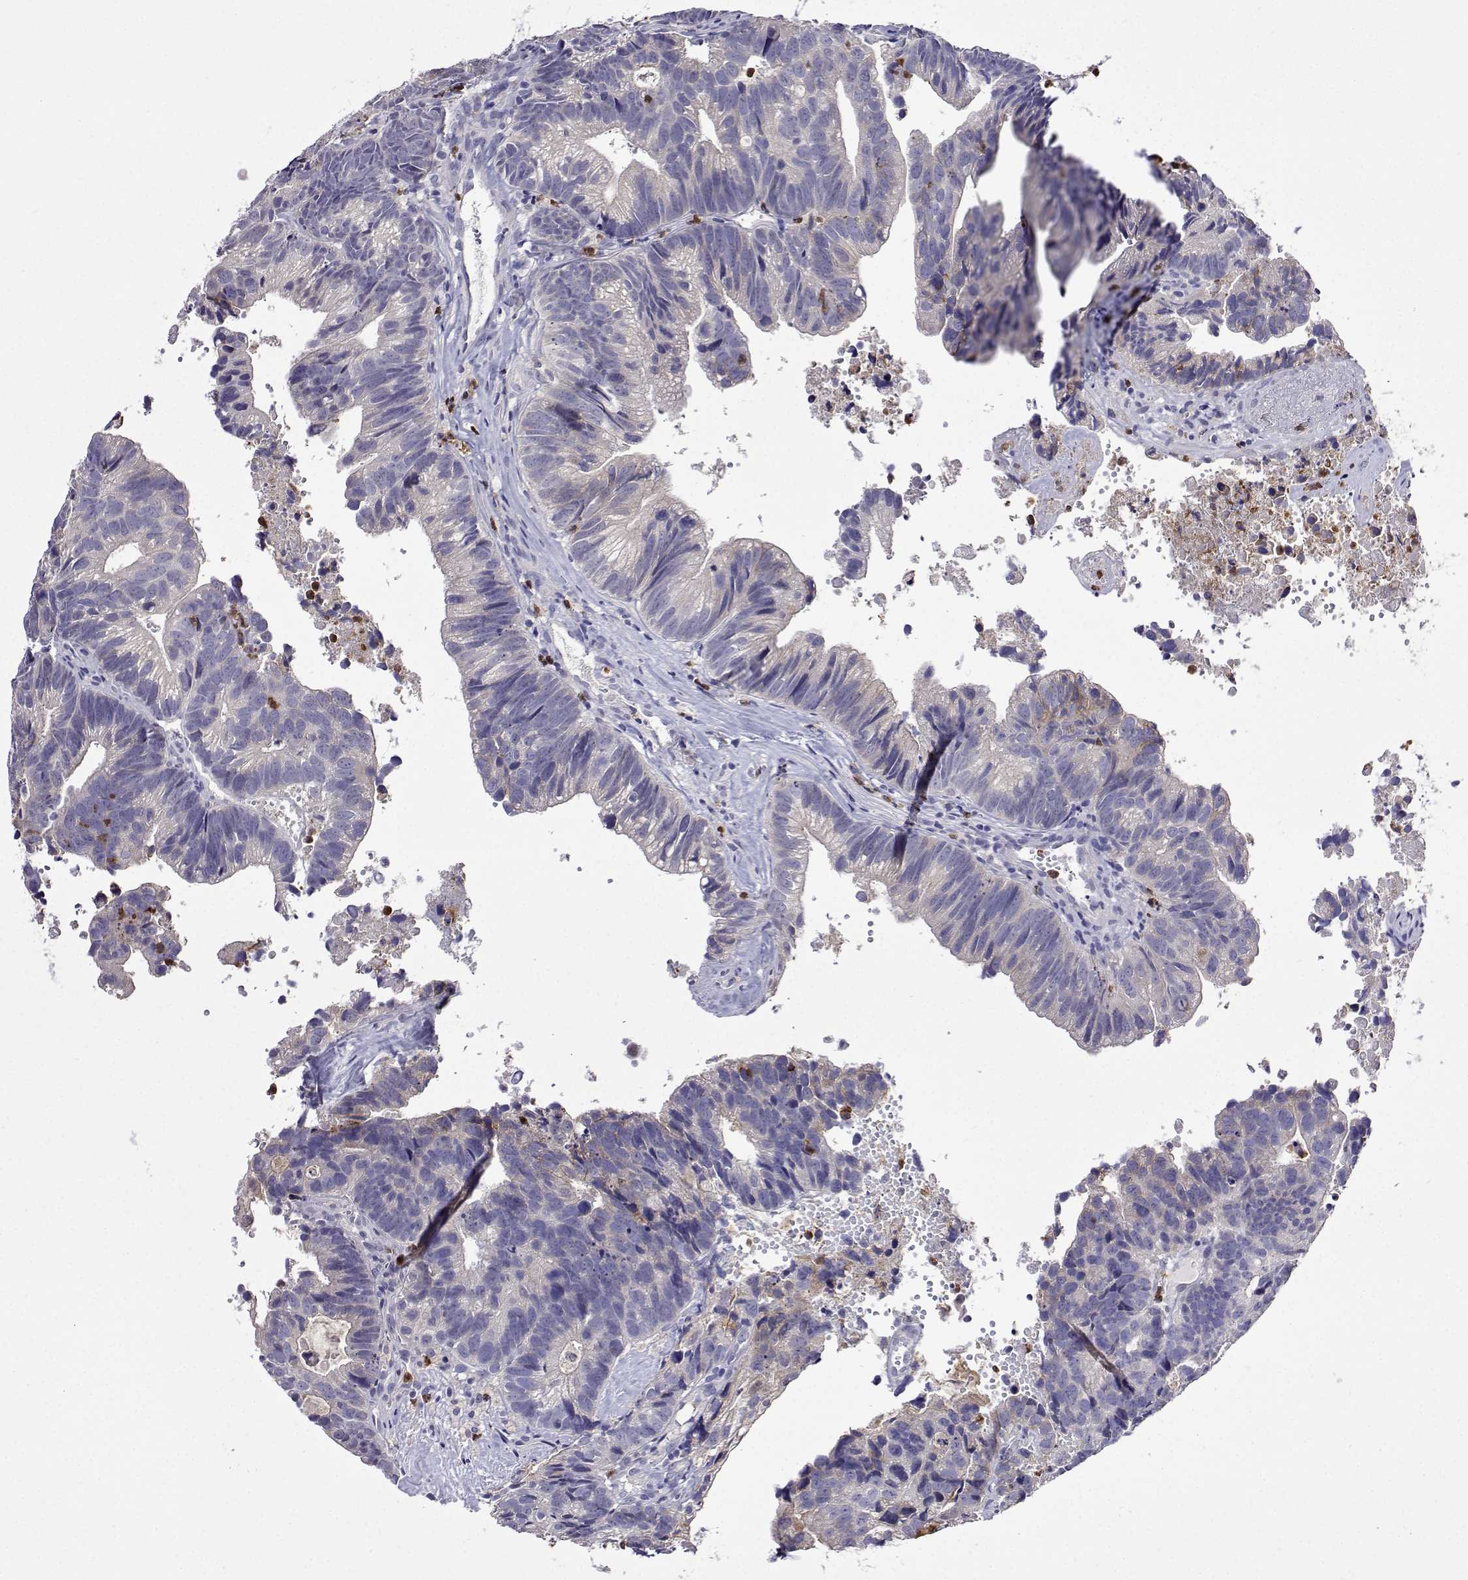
{"staining": {"intensity": "negative", "quantity": "none", "location": "none"}, "tissue": "head and neck cancer", "cell_type": "Tumor cells", "image_type": "cancer", "snomed": [{"axis": "morphology", "description": "Adenocarcinoma, NOS"}, {"axis": "topography", "description": "Head-Neck"}], "caption": "Image shows no significant protein staining in tumor cells of head and neck adenocarcinoma. Brightfield microscopy of immunohistochemistry (IHC) stained with DAB (3,3'-diaminobenzidine) (brown) and hematoxylin (blue), captured at high magnification.", "gene": "SULT2A1", "patient": {"sex": "male", "age": 62}}